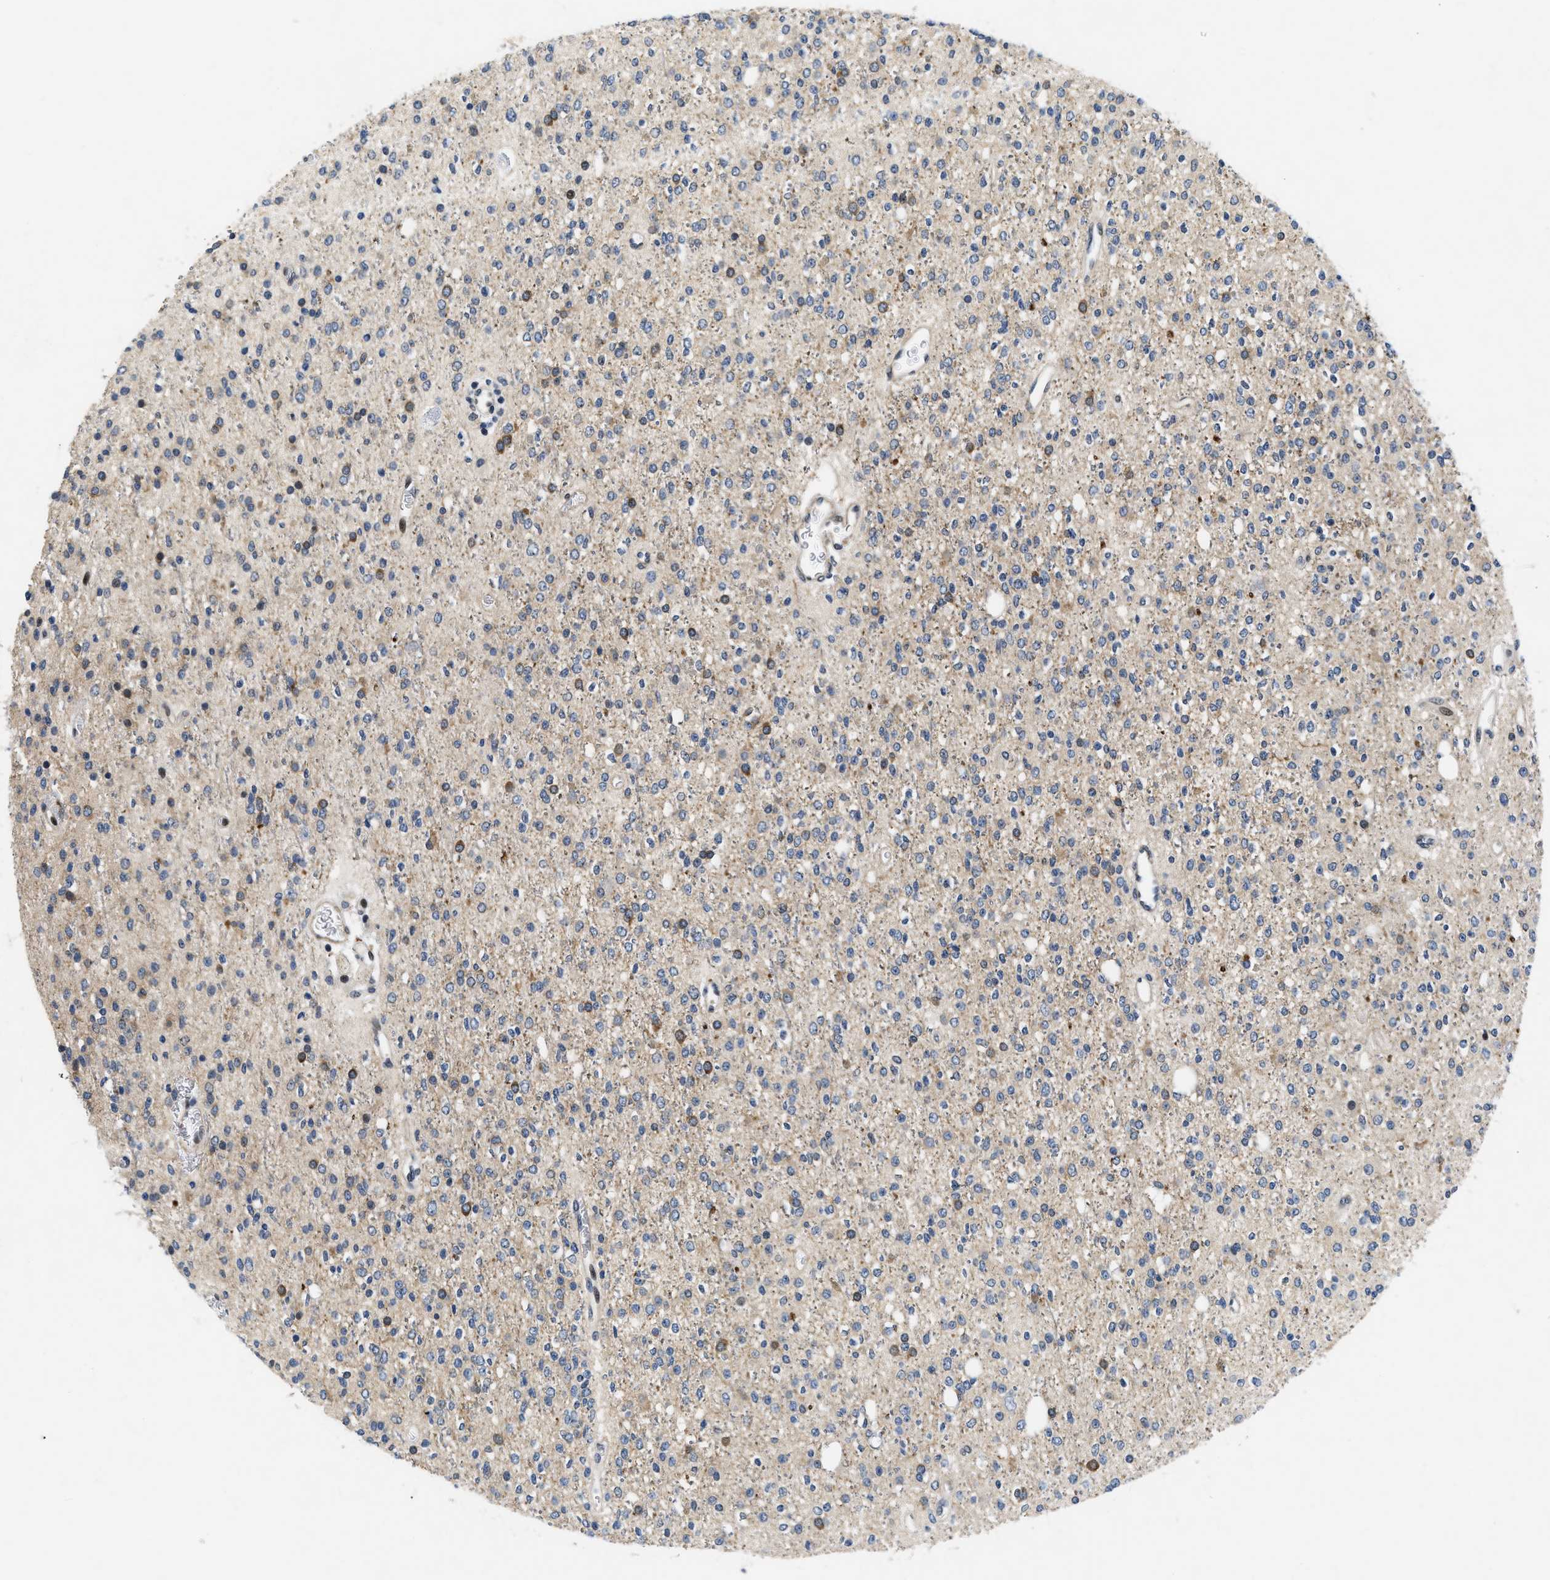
{"staining": {"intensity": "moderate", "quantity": "<25%", "location": "cytoplasmic/membranous"}, "tissue": "glioma", "cell_type": "Tumor cells", "image_type": "cancer", "snomed": [{"axis": "morphology", "description": "Glioma, malignant, High grade"}, {"axis": "topography", "description": "Brain"}], "caption": "Immunohistochemistry (IHC) of glioma reveals low levels of moderate cytoplasmic/membranous expression in approximately <25% of tumor cells. The staining was performed using DAB, with brown indicating positive protein expression. Nuclei are stained blue with hematoxylin.", "gene": "VIP", "patient": {"sex": "male", "age": 34}}